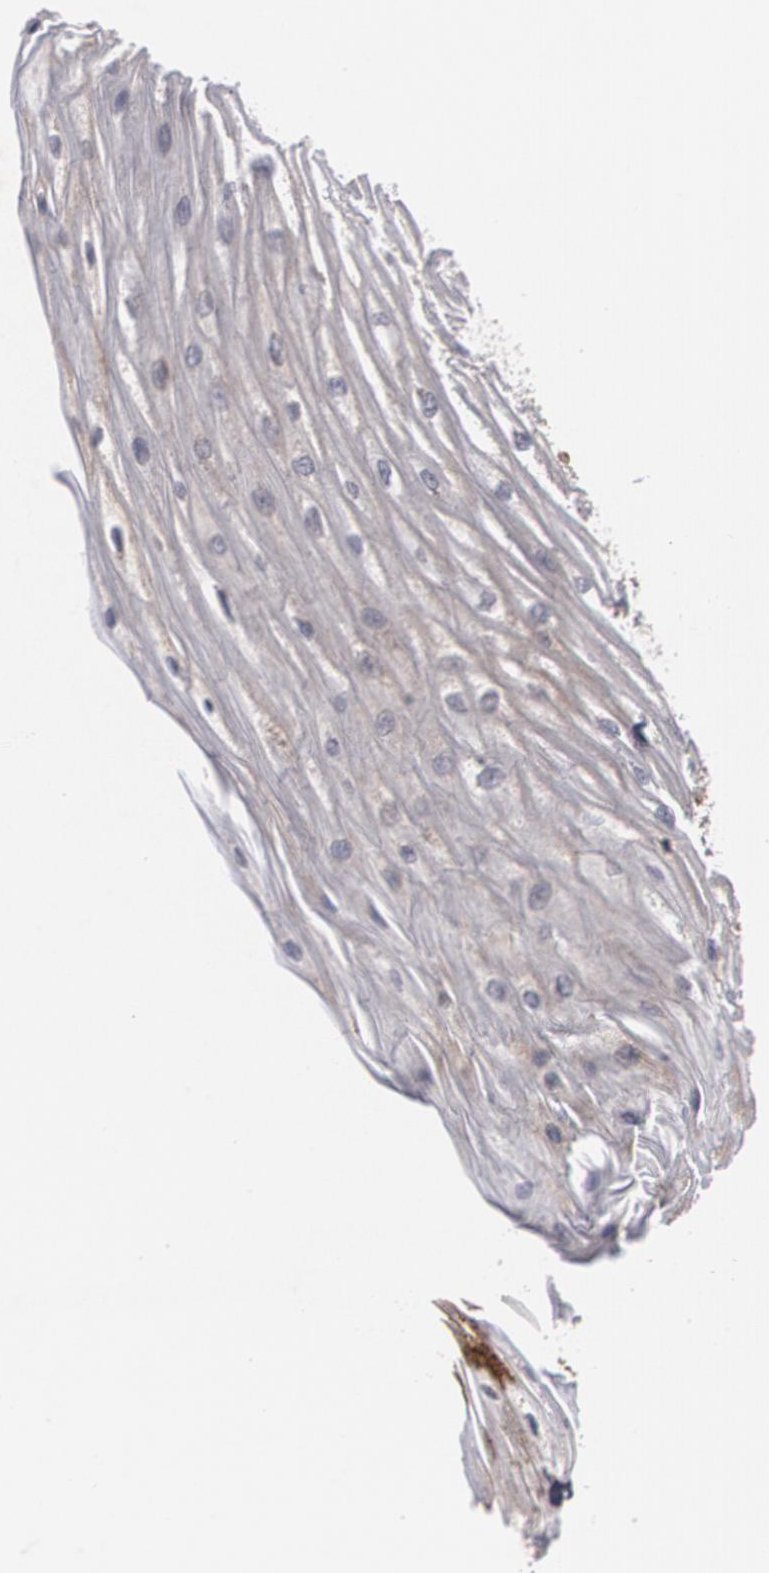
{"staining": {"intensity": "moderate", "quantity": "25%-75%", "location": "cytoplasmic/membranous"}, "tissue": "esophagus", "cell_type": "Squamous epithelial cells", "image_type": "normal", "snomed": [{"axis": "morphology", "description": "Normal tissue, NOS"}, {"axis": "topography", "description": "Esophagus"}], "caption": "This photomicrograph shows benign esophagus stained with IHC to label a protein in brown. The cytoplasmic/membranous of squamous epithelial cells show moderate positivity for the protein. Nuclei are counter-stained blue.", "gene": "HTT", "patient": {"sex": "male", "age": 65}}